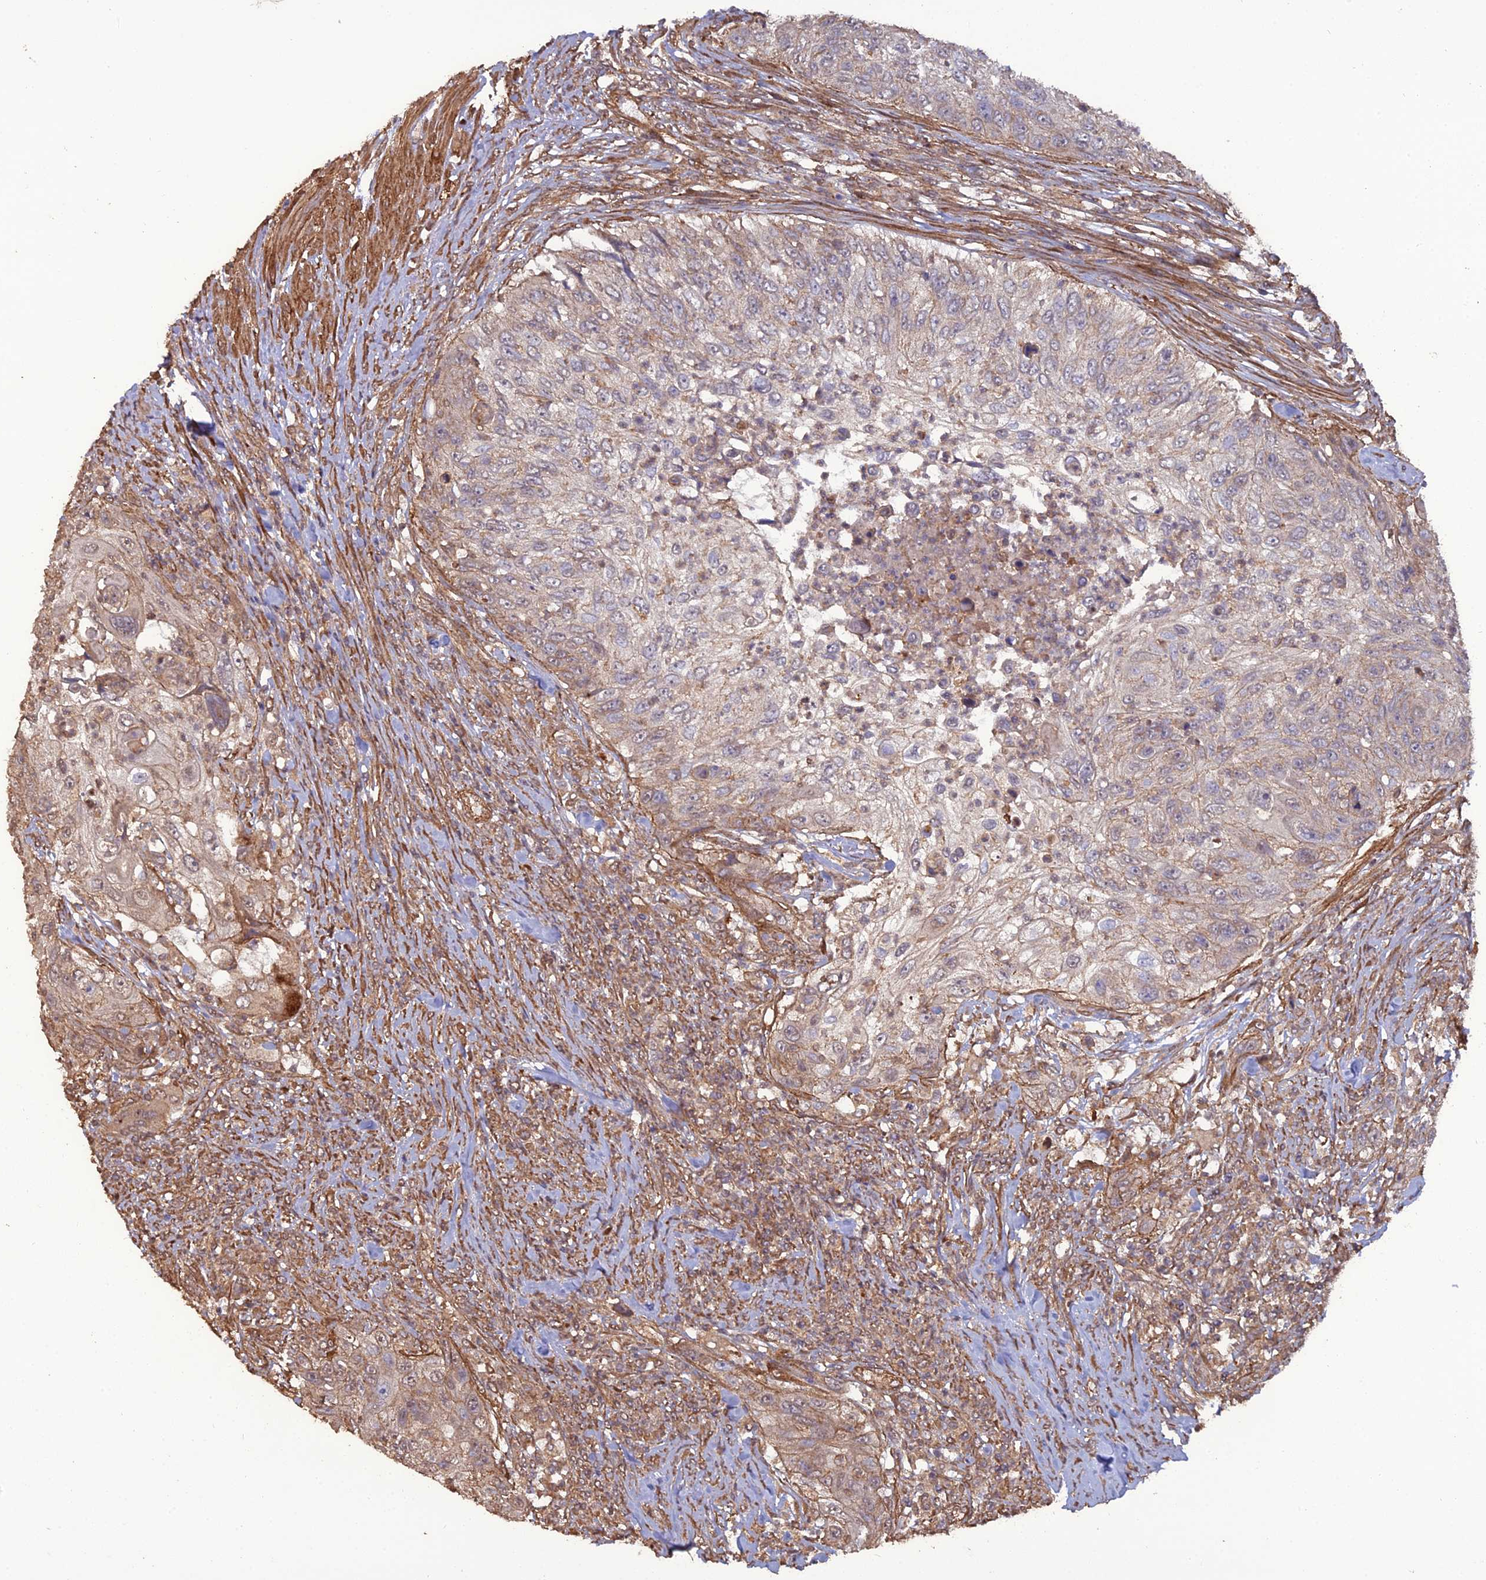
{"staining": {"intensity": "weak", "quantity": "<25%", "location": "cytoplasmic/membranous"}, "tissue": "urothelial cancer", "cell_type": "Tumor cells", "image_type": "cancer", "snomed": [{"axis": "morphology", "description": "Urothelial carcinoma, High grade"}, {"axis": "topography", "description": "Urinary bladder"}], "caption": "A high-resolution micrograph shows IHC staining of urothelial cancer, which displays no significant positivity in tumor cells.", "gene": "ATP6V0A2", "patient": {"sex": "female", "age": 60}}